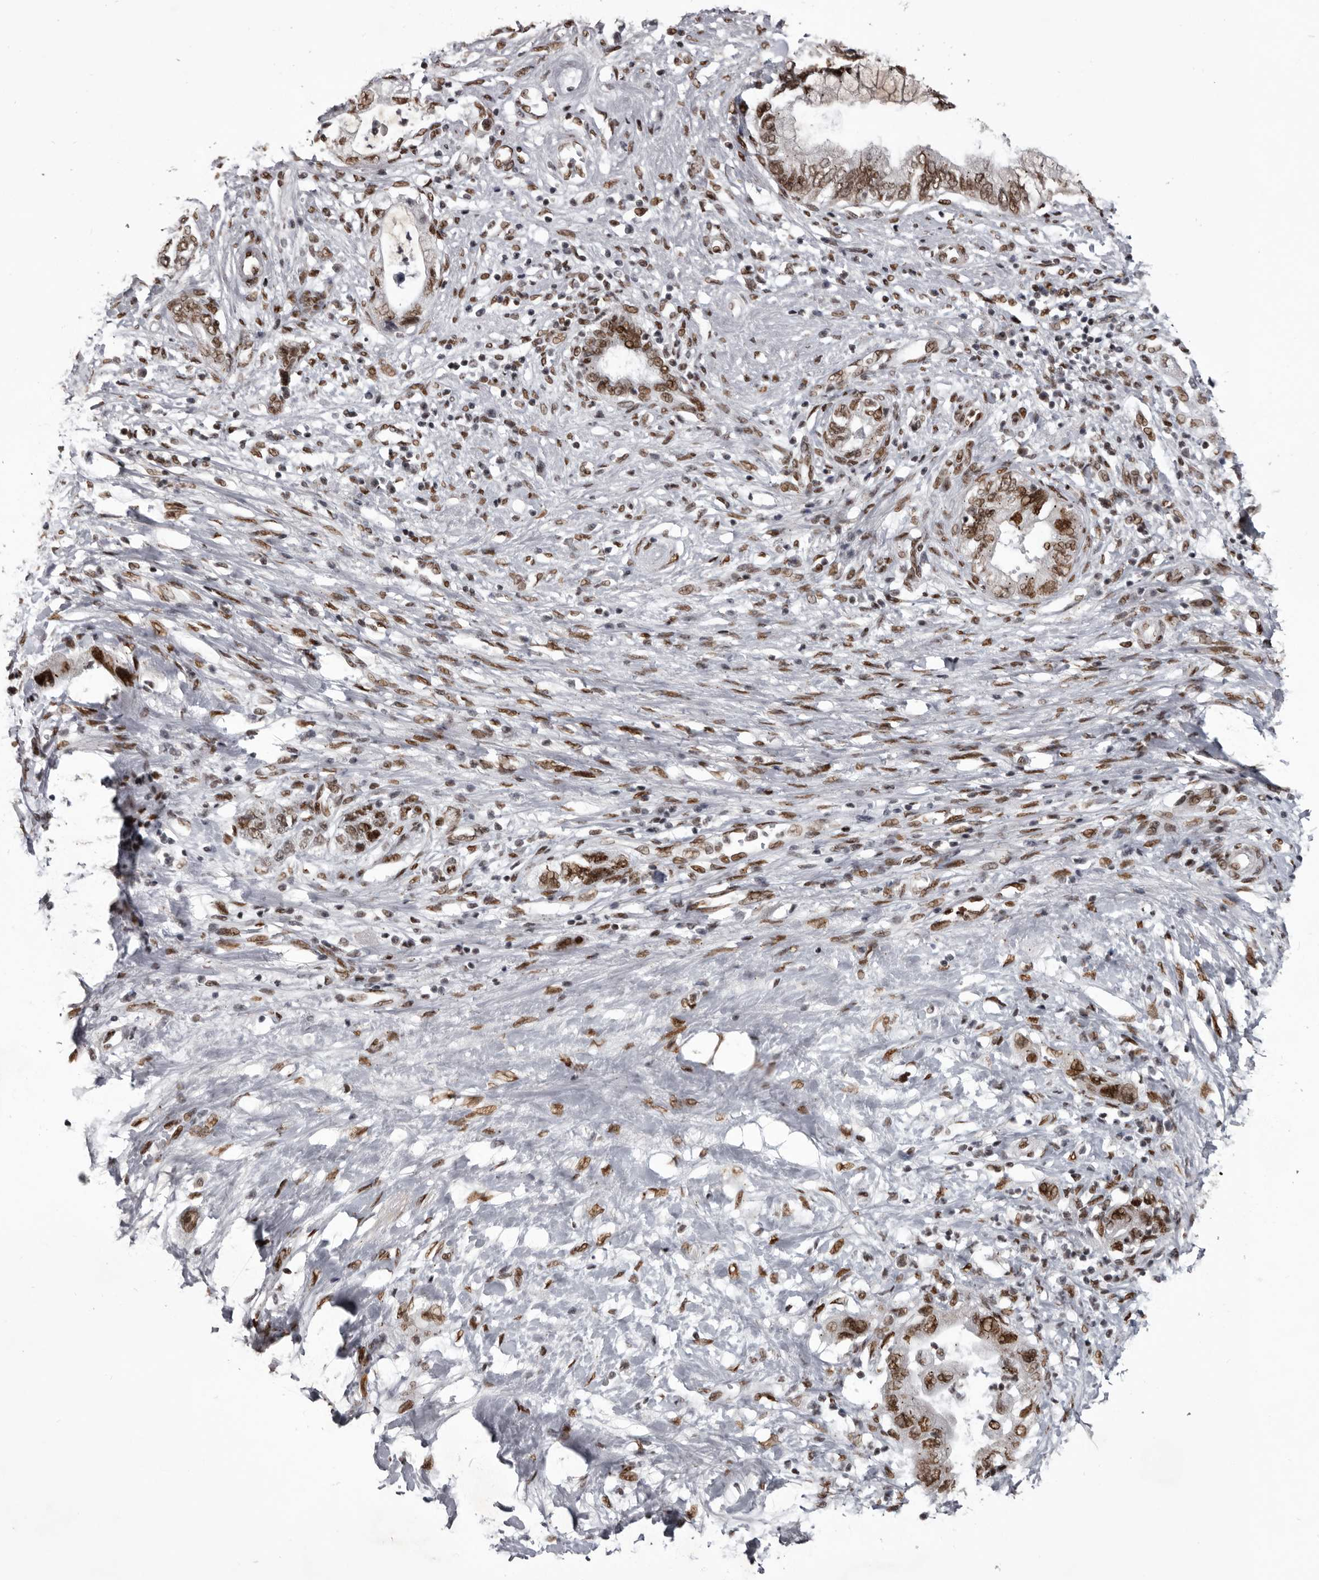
{"staining": {"intensity": "moderate", "quantity": ">75%", "location": "nuclear"}, "tissue": "pancreatic cancer", "cell_type": "Tumor cells", "image_type": "cancer", "snomed": [{"axis": "morphology", "description": "Adenocarcinoma, NOS"}, {"axis": "topography", "description": "Pancreas"}], "caption": "This image exhibits IHC staining of pancreatic adenocarcinoma, with medium moderate nuclear staining in about >75% of tumor cells.", "gene": "NUMA1", "patient": {"sex": "female", "age": 73}}